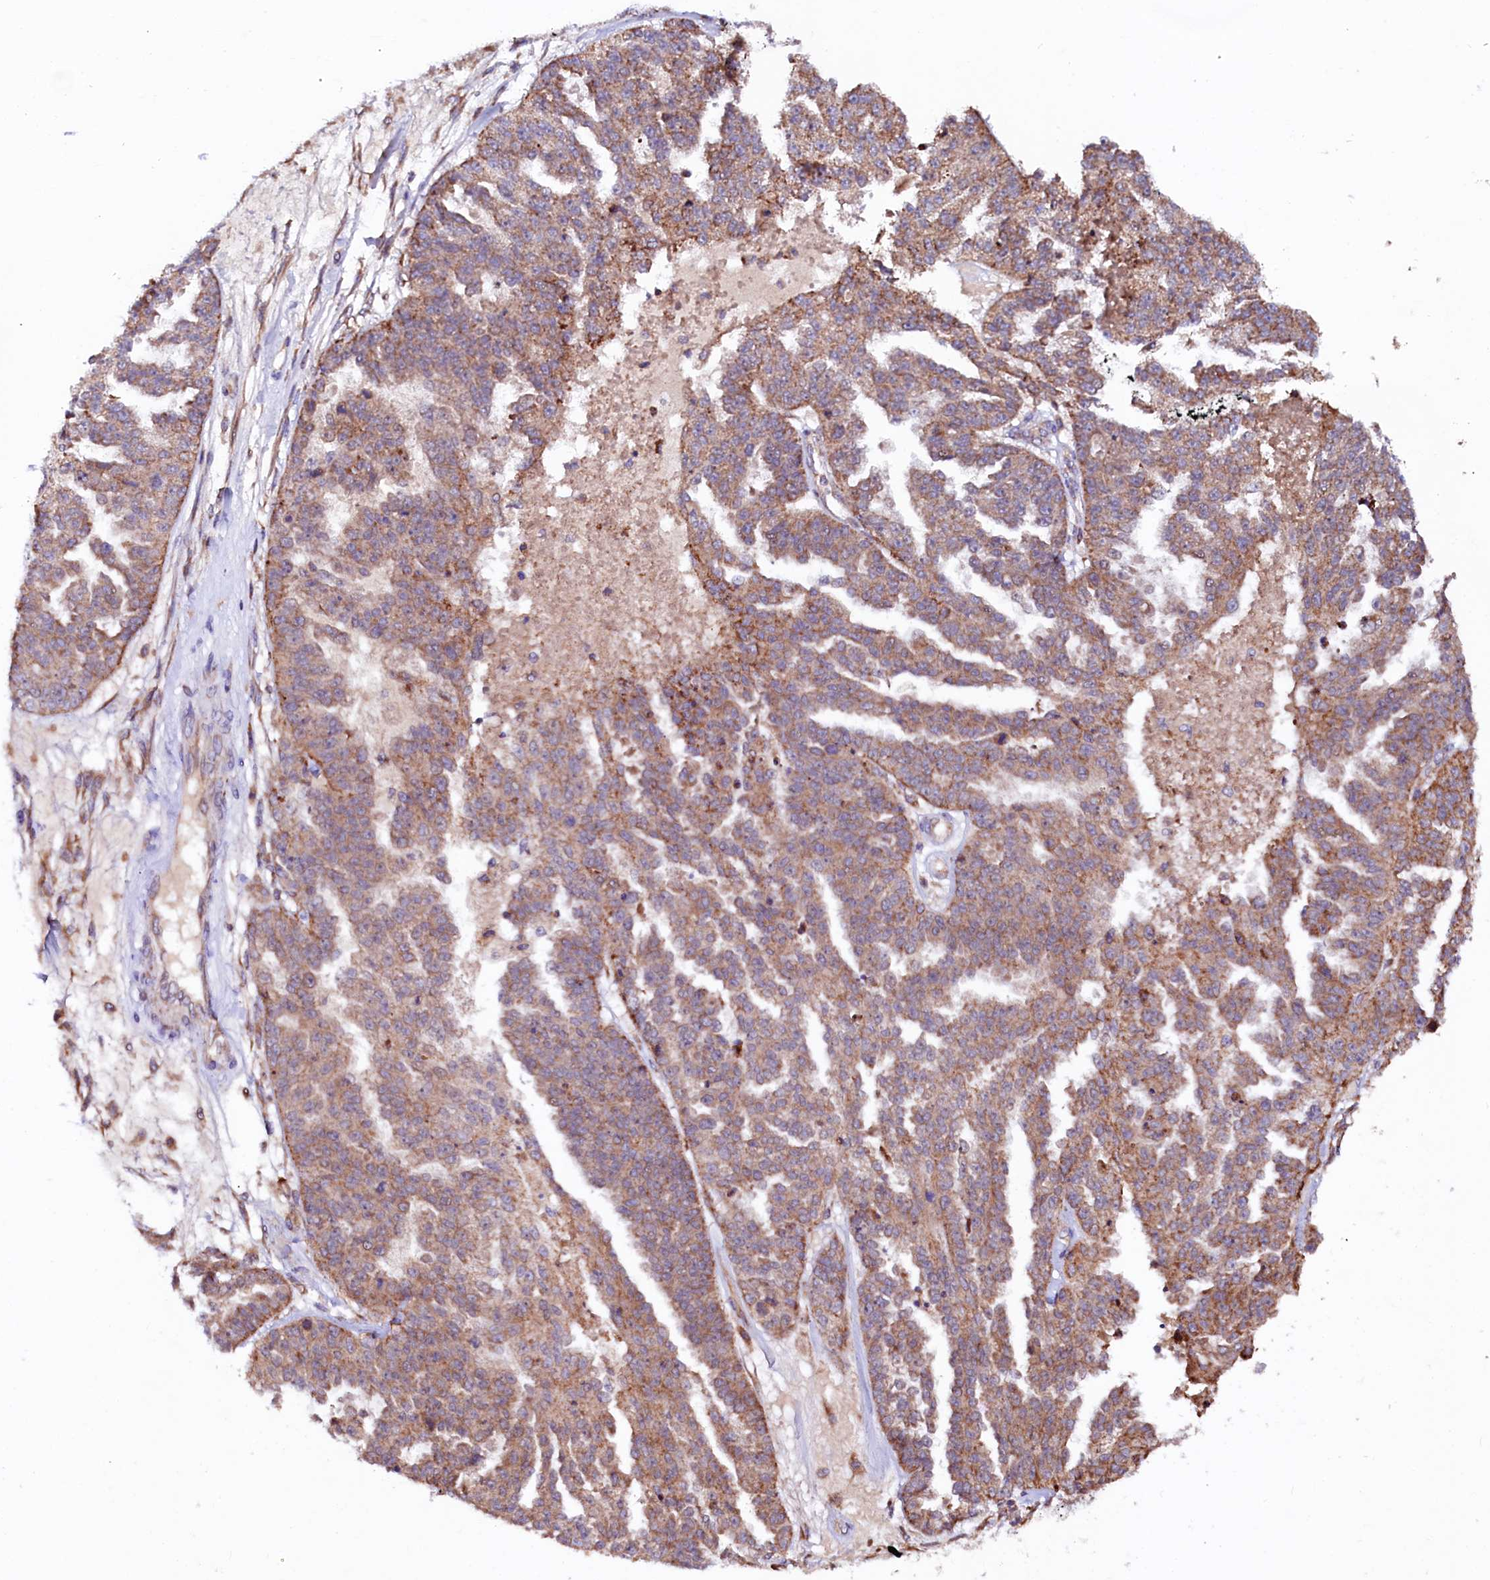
{"staining": {"intensity": "moderate", "quantity": ">75%", "location": "cytoplasmic/membranous"}, "tissue": "ovarian cancer", "cell_type": "Tumor cells", "image_type": "cancer", "snomed": [{"axis": "morphology", "description": "Cystadenocarcinoma, serous, NOS"}, {"axis": "topography", "description": "Ovary"}], "caption": "Immunohistochemical staining of human ovarian serous cystadenocarcinoma demonstrates medium levels of moderate cytoplasmic/membranous protein staining in approximately >75% of tumor cells.", "gene": "UBE3C", "patient": {"sex": "female", "age": 58}}